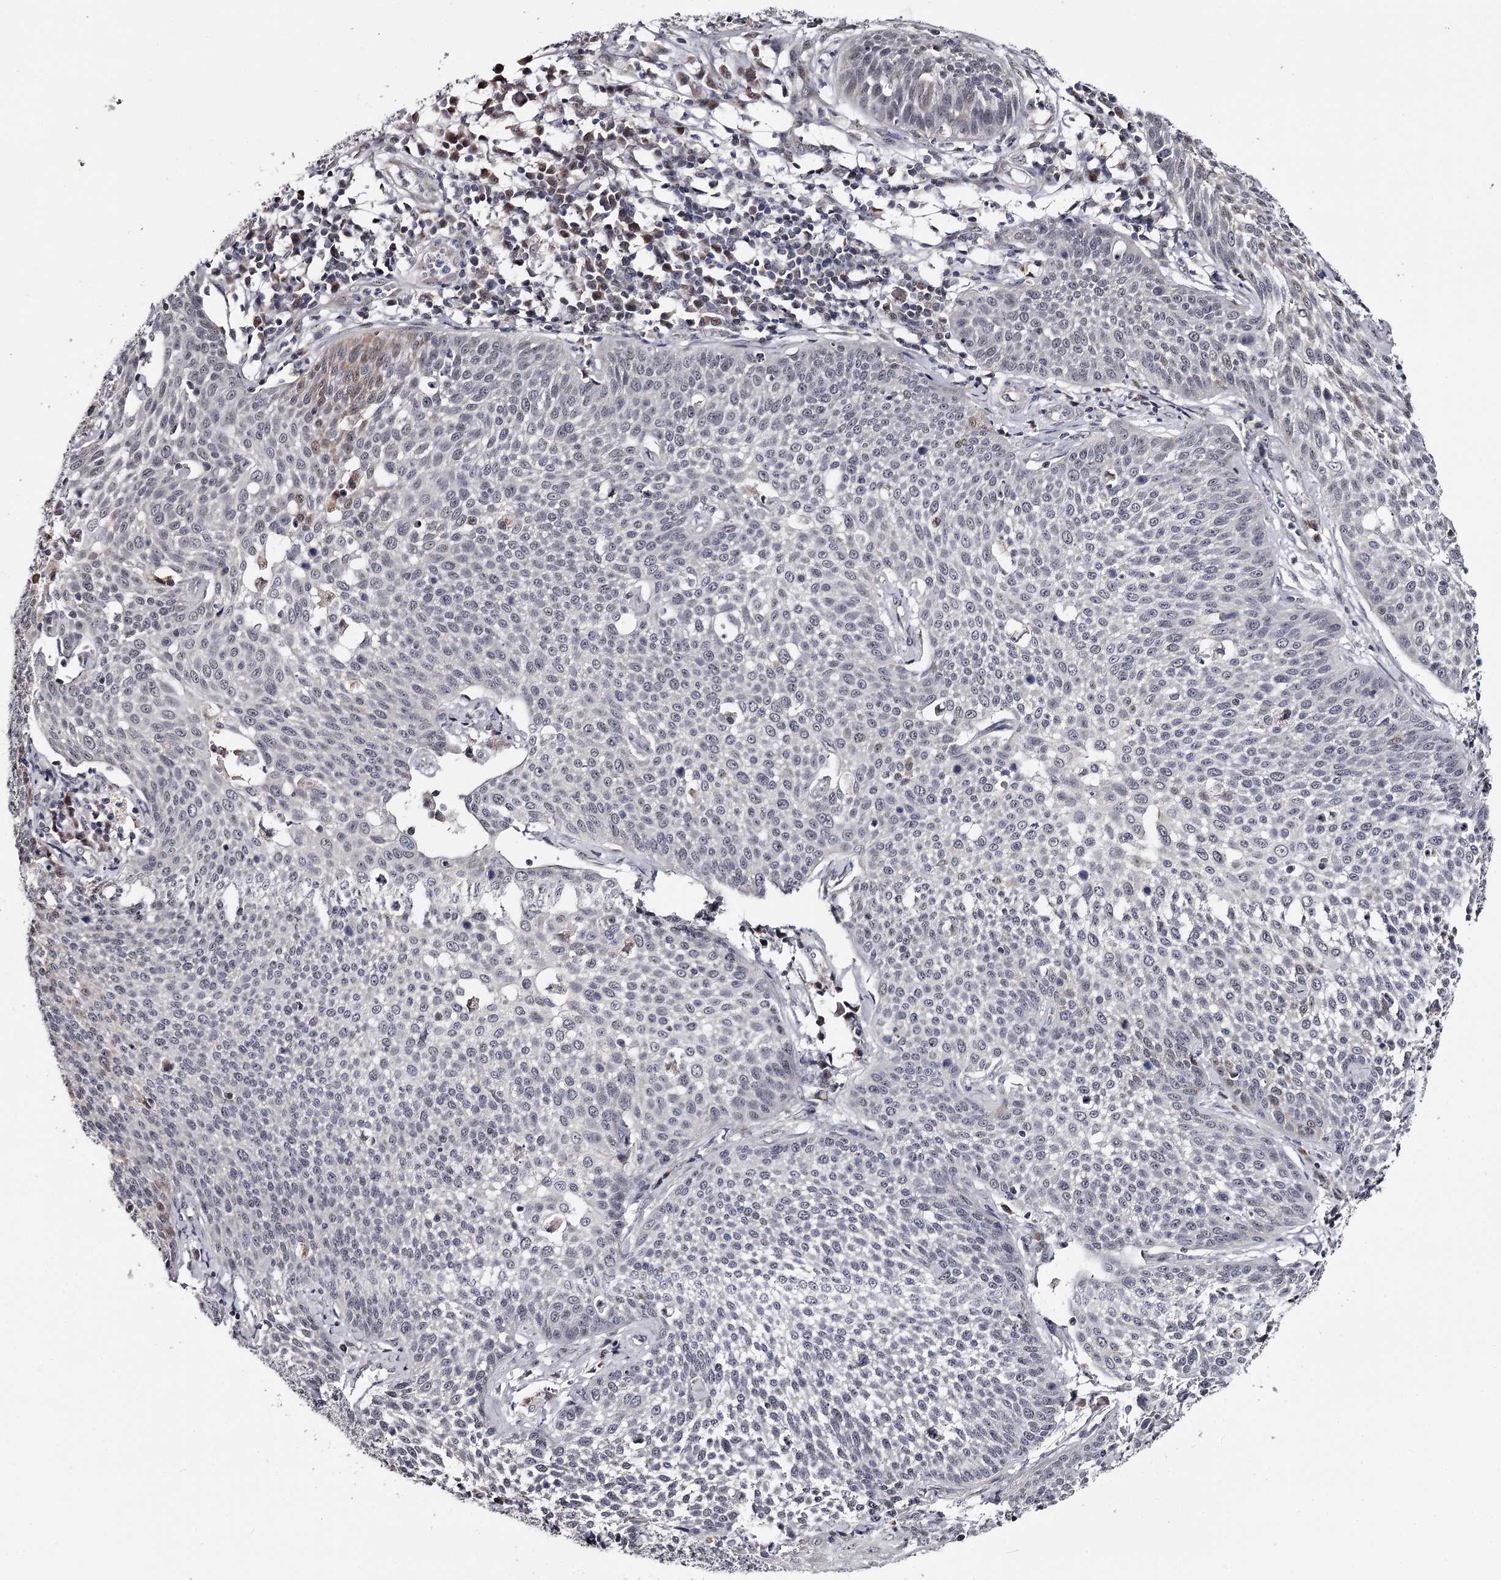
{"staining": {"intensity": "weak", "quantity": "<25%", "location": "nuclear"}, "tissue": "cervical cancer", "cell_type": "Tumor cells", "image_type": "cancer", "snomed": [{"axis": "morphology", "description": "Squamous cell carcinoma, NOS"}, {"axis": "topography", "description": "Cervix"}], "caption": "This is a image of IHC staining of cervical cancer (squamous cell carcinoma), which shows no positivity in tumor cells. (DAB immunohistochemistry (IHC) with hematoxylin counter stain).", "gene": "GTSF1", "patient": {"sex": "female", "age": 34}}